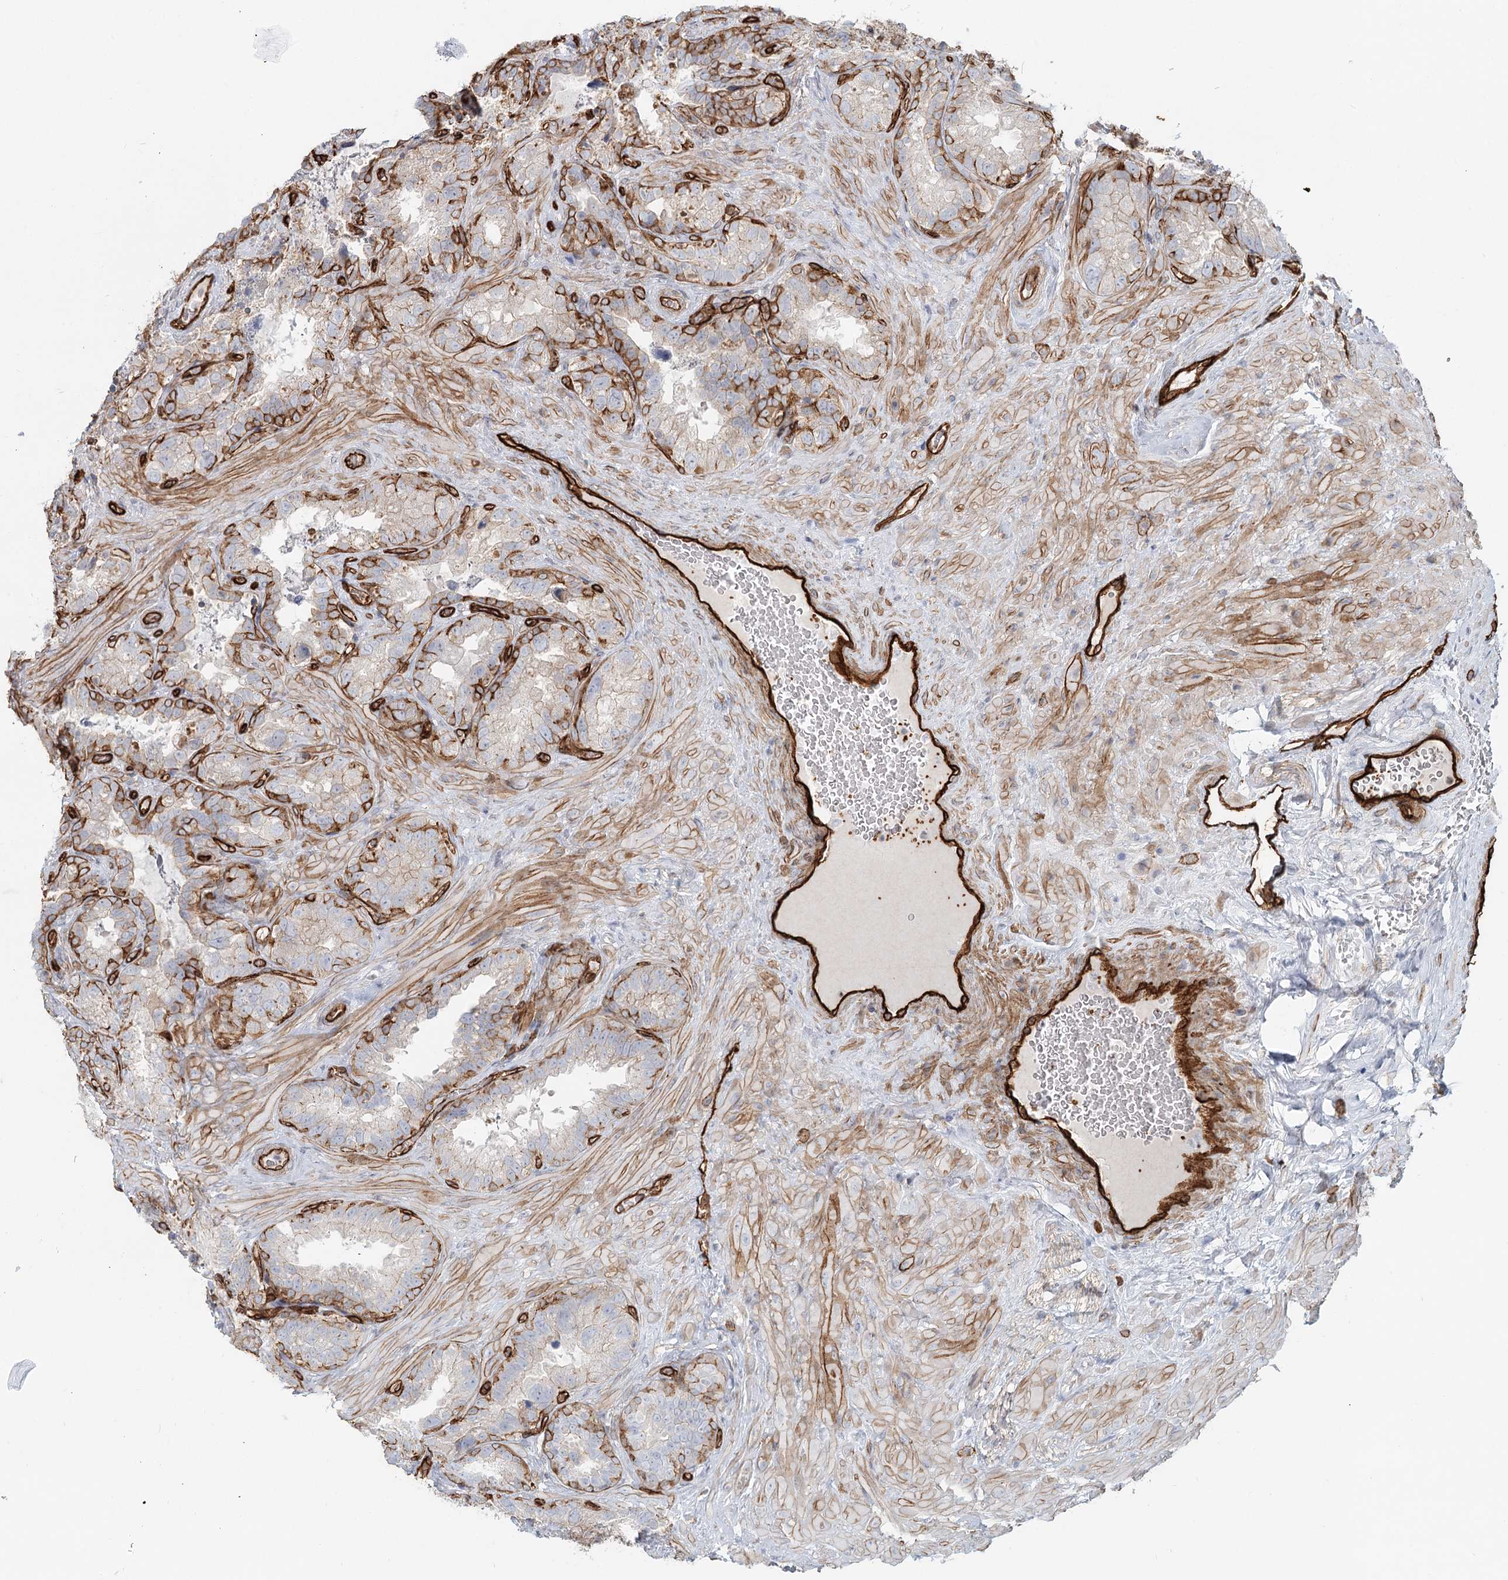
{"staining": {"intensity": "strong", "quantity": "25%-75%", "location": "cytoplasmic/membranous"}, "tissue": "seminal vesicle", "cell_type": "Glandular cells", "image_type": "normal", "snomed": [{"axis": "morphology", "description": "Normal tissue, NOS"}, {"axis": "topography", "description": "Seminal veicle"}, {"axis": "topography", "description": "Peripheral nerve tissue"}], "caption": "An image showing strong cytoplasmic/membranous expression in approximately 25%-75% of glandular cells in benign seminal vesicle, as visualized by brown immunohistochemical staining.", "gene": "ZFYVE28", "patient": {"sex": "male", "age": 67}}